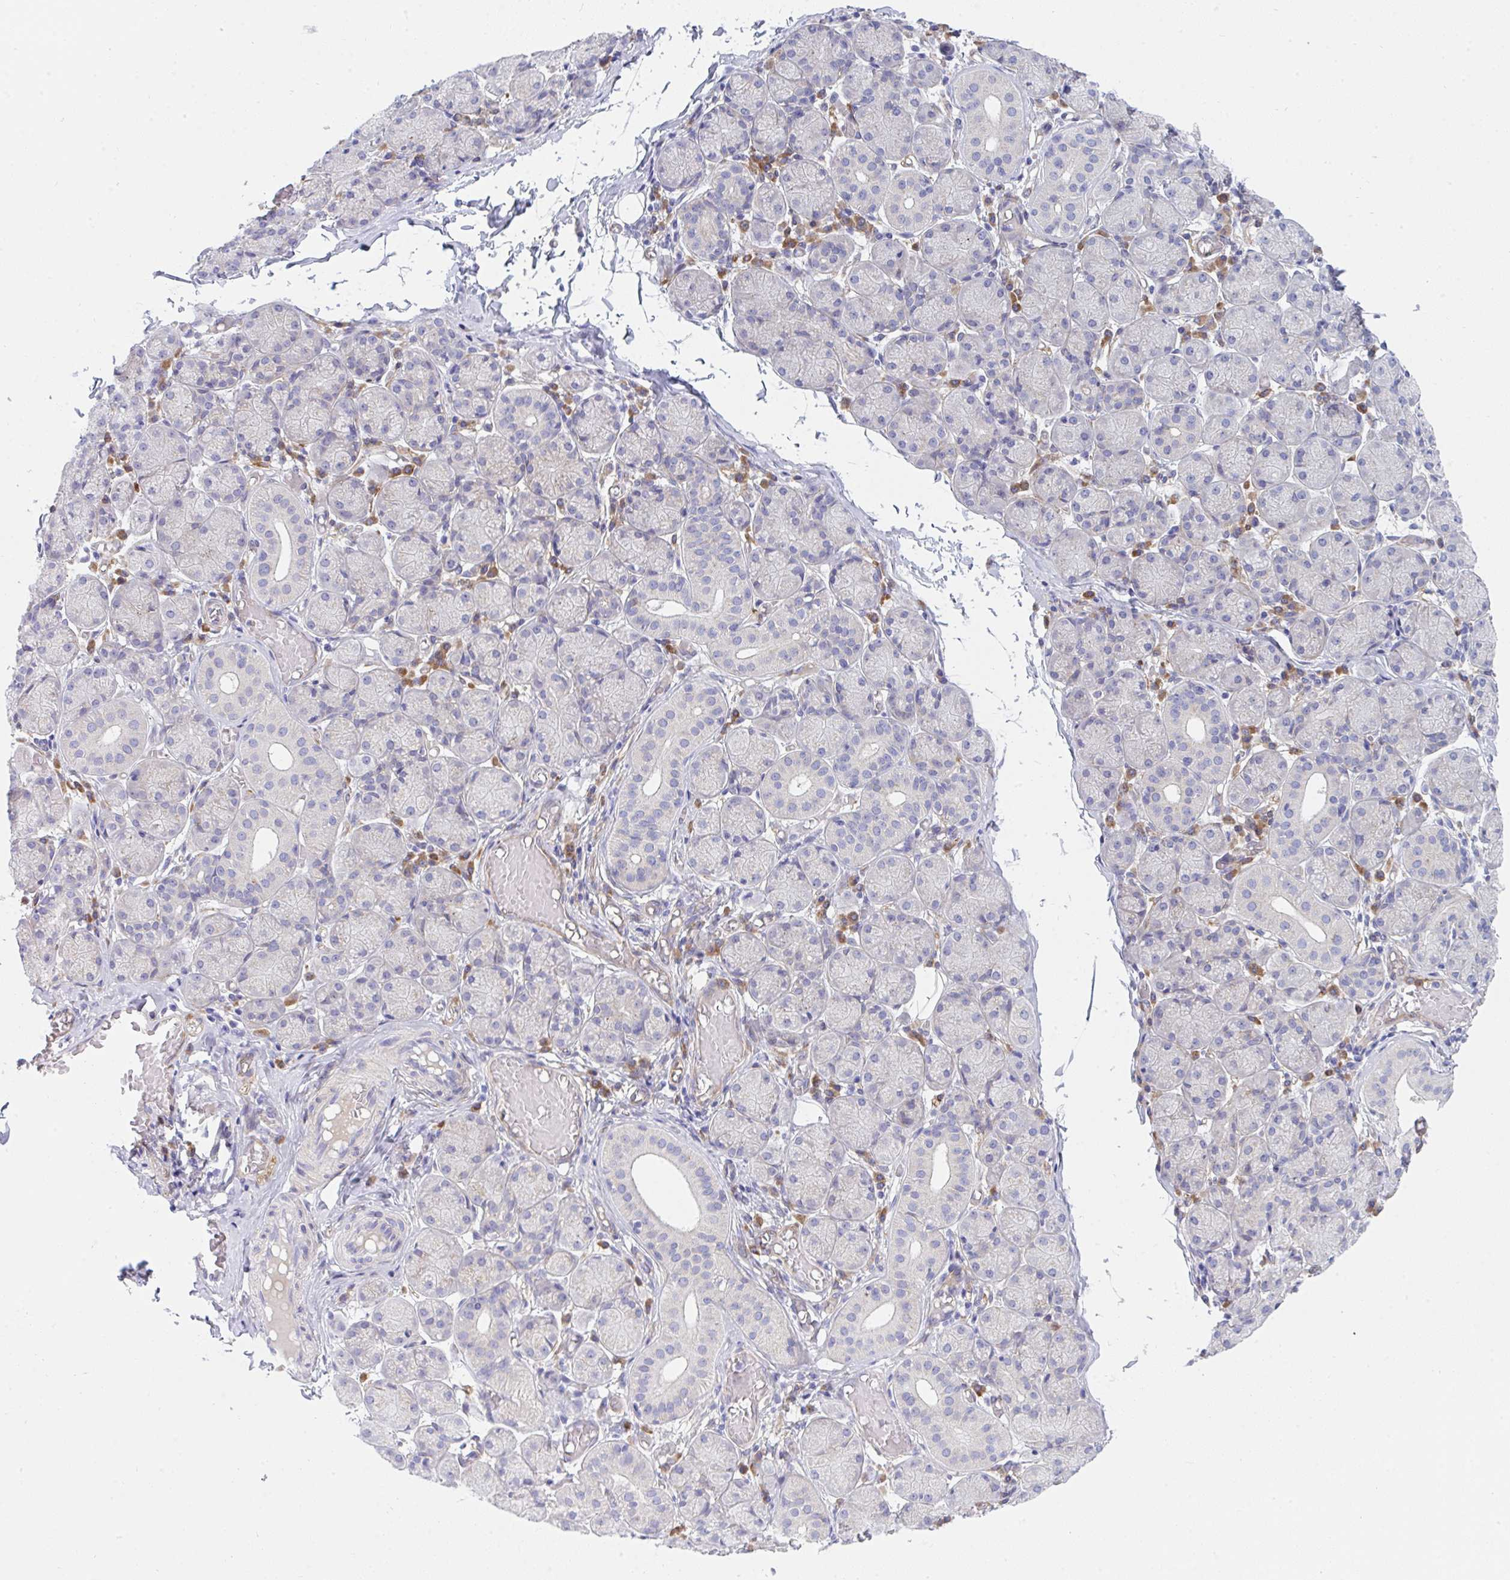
{"staining": {"intensity": "negative", "quantity": "none", "location": "none"}, "tissue": "salivary gland", "cell_type": "Glandular cells", "image_type": "normal", "snomed": [{"axis": "morphology", "description": "Normal tissue, NOS"}, {"axis": "topography", "description": "Salivary gland"}], "caption": "Human salivary gland stained for a protein using immunohistochemistry exhibits no expression in glandular cells.", "gene": "GAB1", "patient": {"sex": "female", "age": 24}}